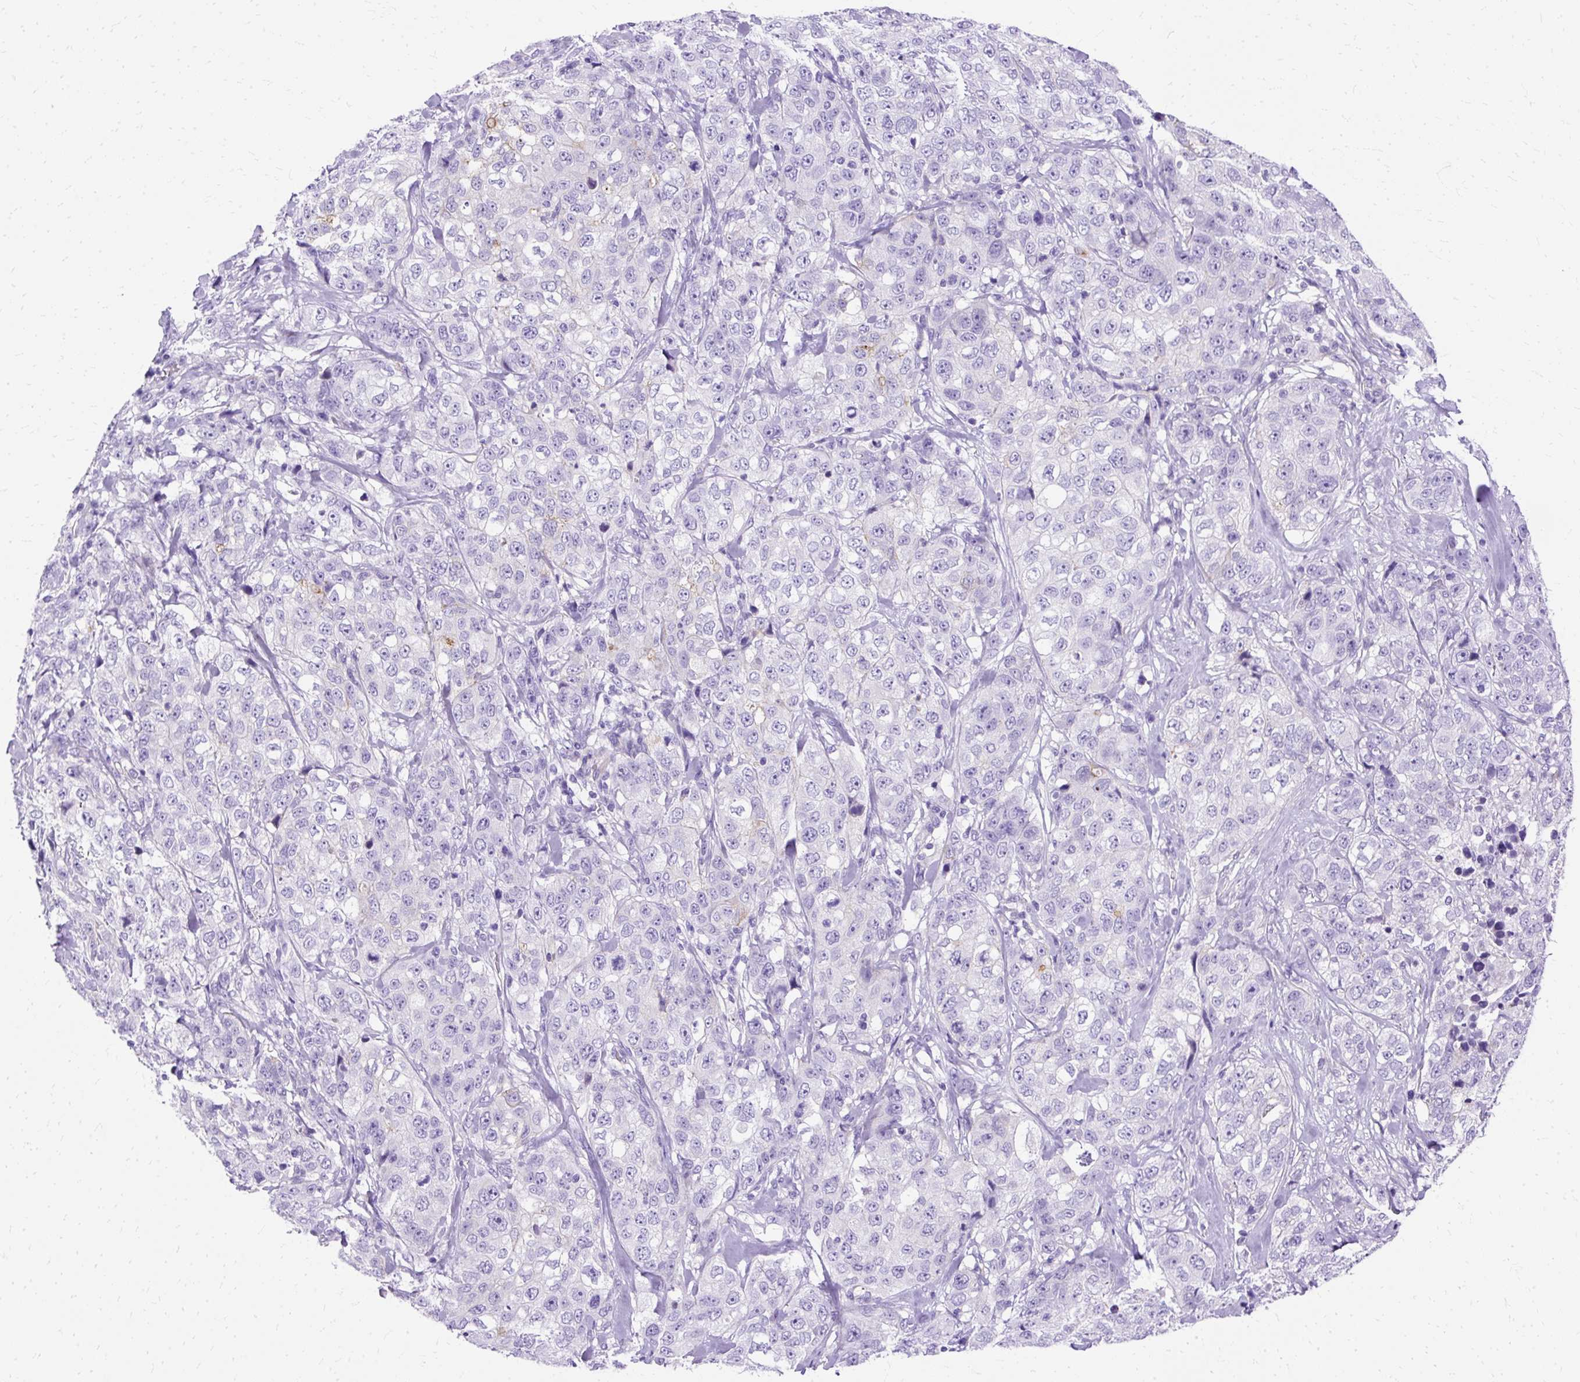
{"staining": {"intensity": "negative", "quantity": "none", "location": "none"}, "tissue": "stomach cancer", "cell_type": "Tumor cells", "image_type": "cancer", "snomed": [{"axis": "morphology", "description": "Adenocarcinoma, NOS"}, {"axis": "topography", "description": "Stomach"}], "caption": "This is an IHC micrograph of stomach cancer. There is no positivity in tumor cells.", "gene": "MYO6", "patient": {"sex": "male", "age": 48}}